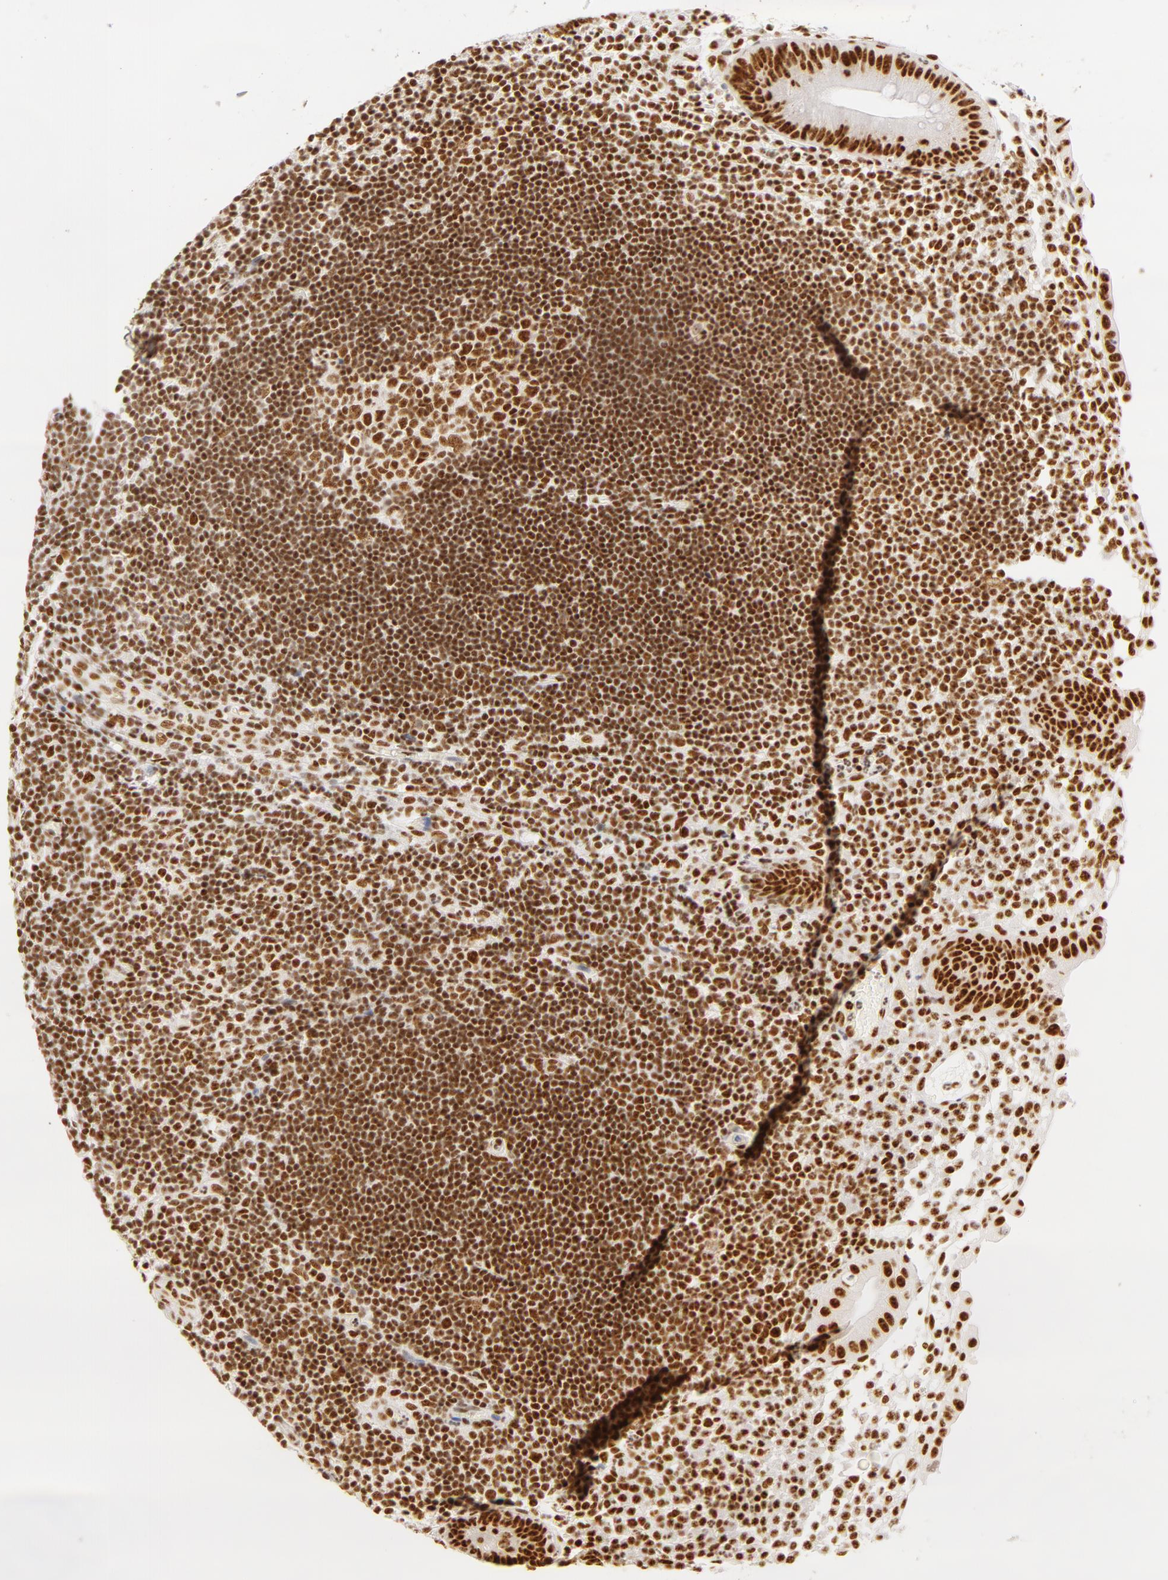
{"staining": {"intensity": "strong", "quantity": ">75%", "location": "nuclear"}, "tissue": "appendix", "cell_type": "Glandular cells", "image_type": "normal", "snomed": [{"axis": "morphology", "description": "Normal tissue, NOS"}, {"axis": "topography", "description": "Appendix"}], "caption": "Protein expression analysis of unremarkable appendix demonstrates strong nuclear expression in approximately >75% of glandular cells. (brown staining indicates protein expression, while blue staining denotes nuclei).", "gene": "RBM39", "patient": {"sex": "male", "age": 25}}